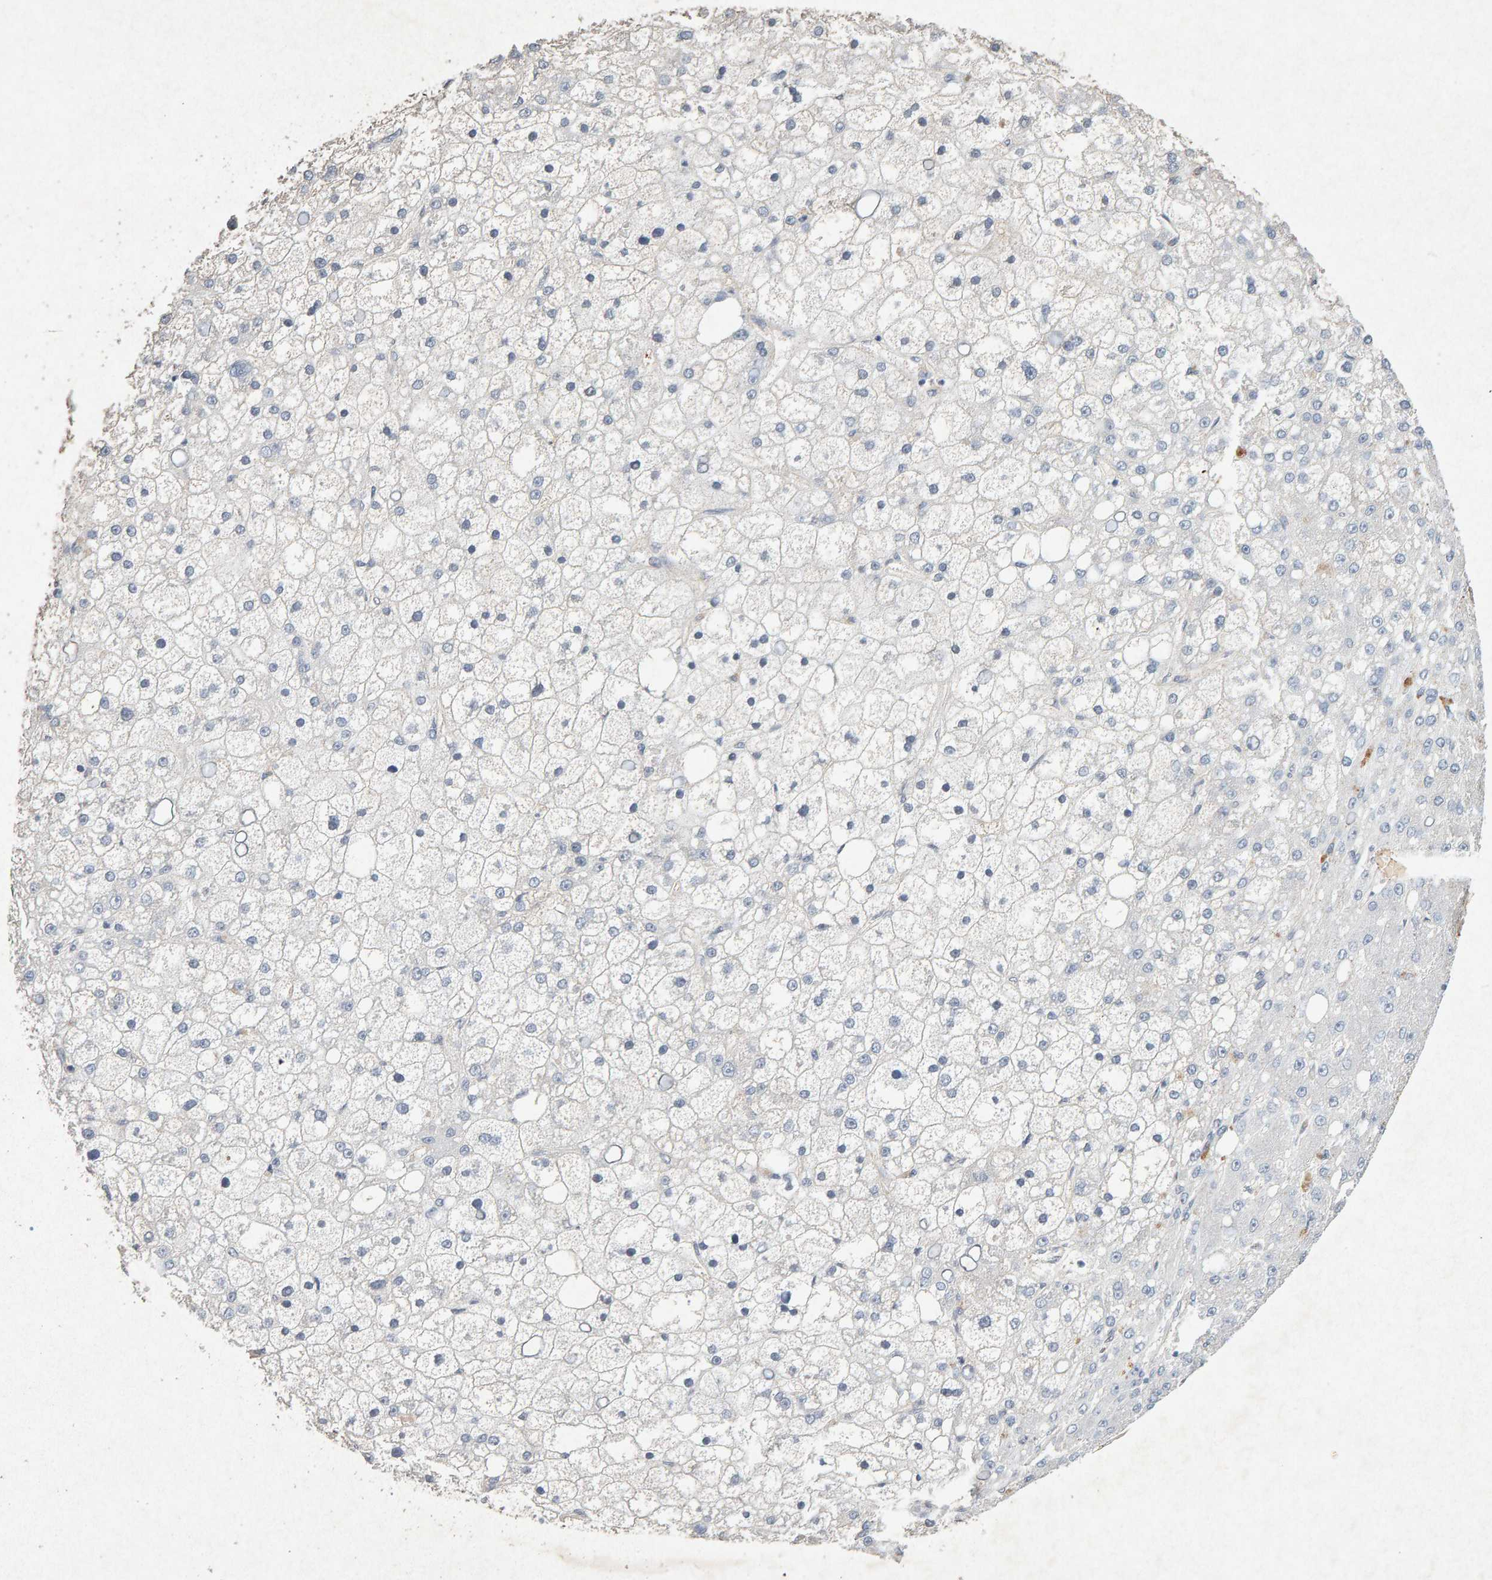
{"staining": {"intensity": "negative", "quantity": "none", "location": "none"}, "tissue": "liver cancer", "cell_type": "Tumor cells", "image_type": "cancer", "snomed": [{"axis": "morphology", "description": "Carcinoma, Hepatocellular, NOS"}, {"axis": "topography", "description": "Liver"}], "caption": "This photomicrograph is of hepatocellular carcinoma (liver) stained with IHC to label a protein in brown with the nuclei are counter-stained blue. There is no positivity in tumor cells.", "gene": "PTPRM", "patient": {"sex": "male", "age": 67}}